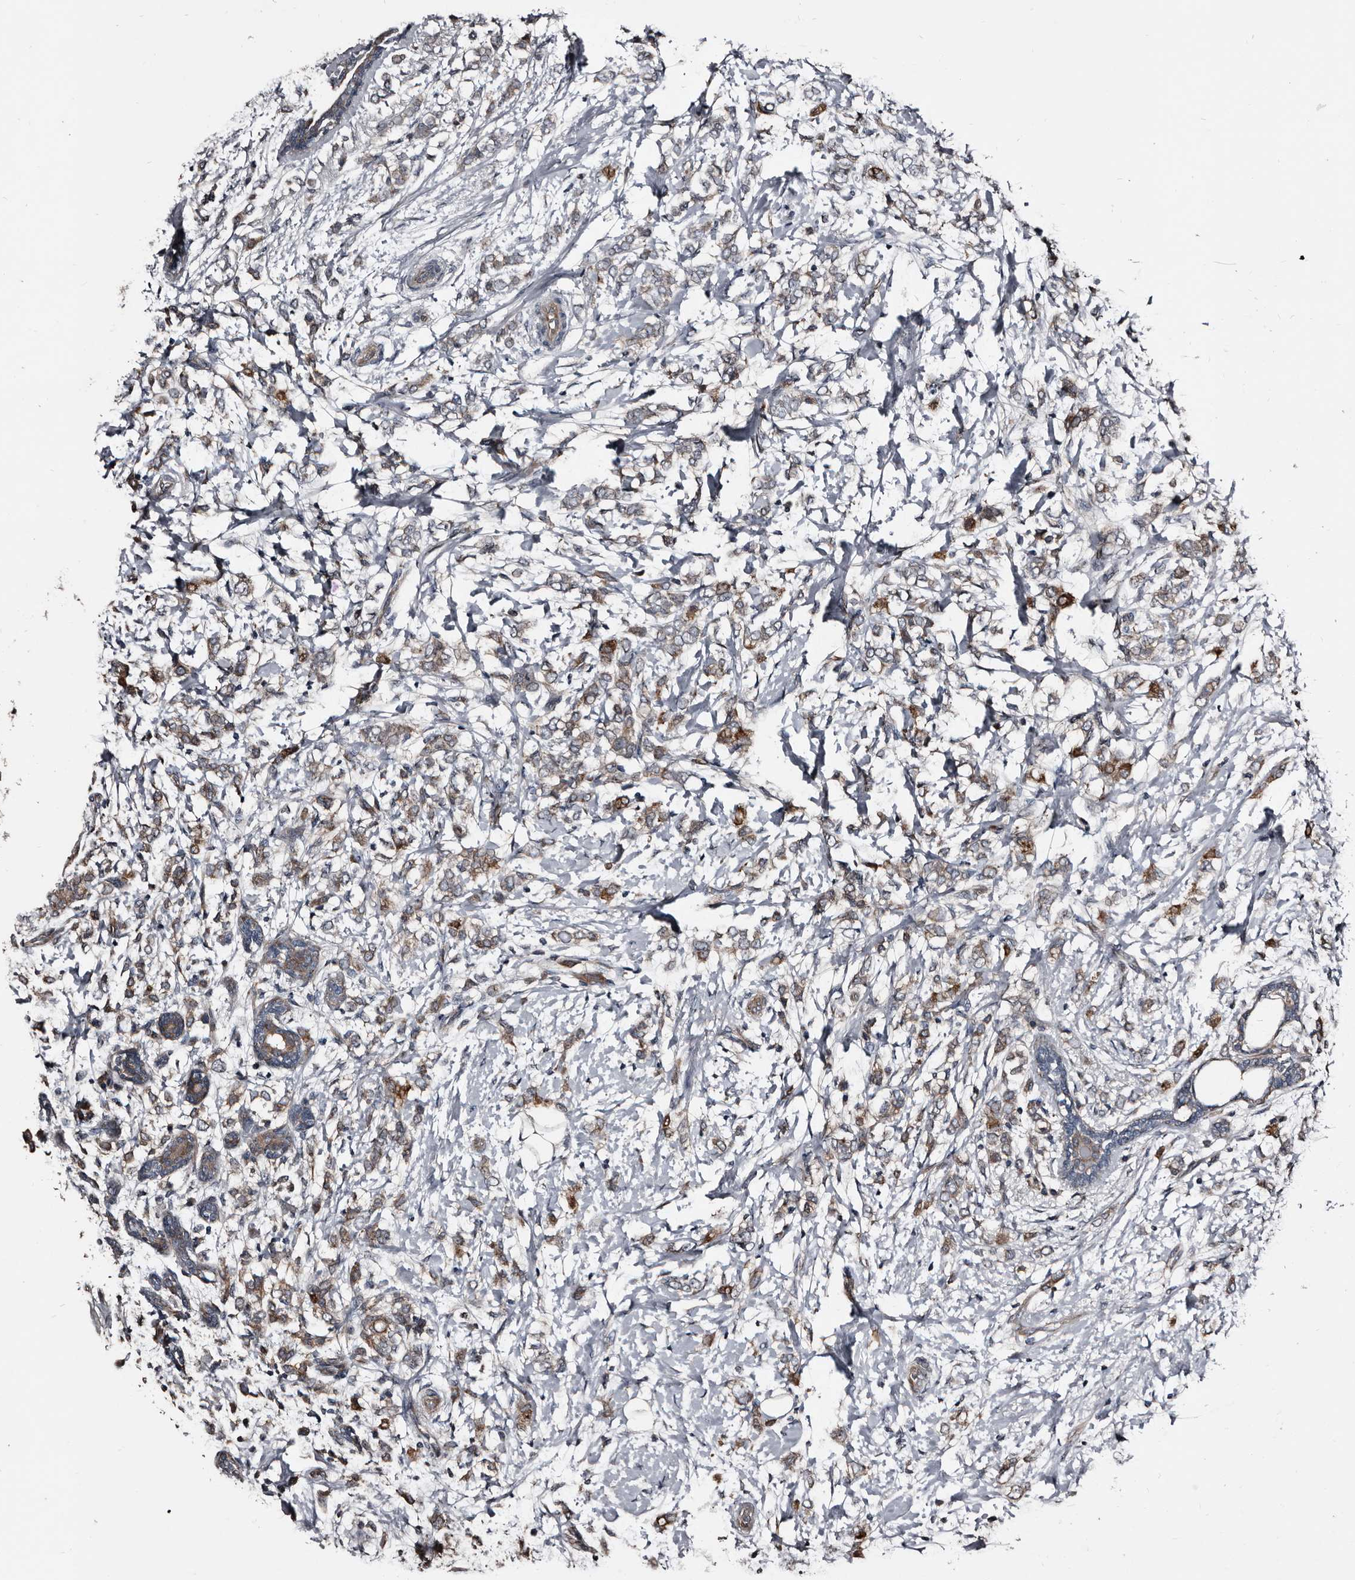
{"staining": {"intensity": "weak", "quantity": "25%-75%", "location": "cytoplasmic/membranous"}, "tissue": "breast cancer", "cell_type": "Tumor cells", "image_type": "cancer", "snomed": [{"axis": "morphology", "description": "Normal tissue, NOS"}, {"axis": "morphology", "description": "Lobular carcinoma"}, {"axis": "topography", "description": "Breast"}], "caption": "Human breast cancer stained with a protein marker exhibits weak staining in tumor cells.", "gene": "DHPS", "patient": {"sex": "female", "age": 47}}